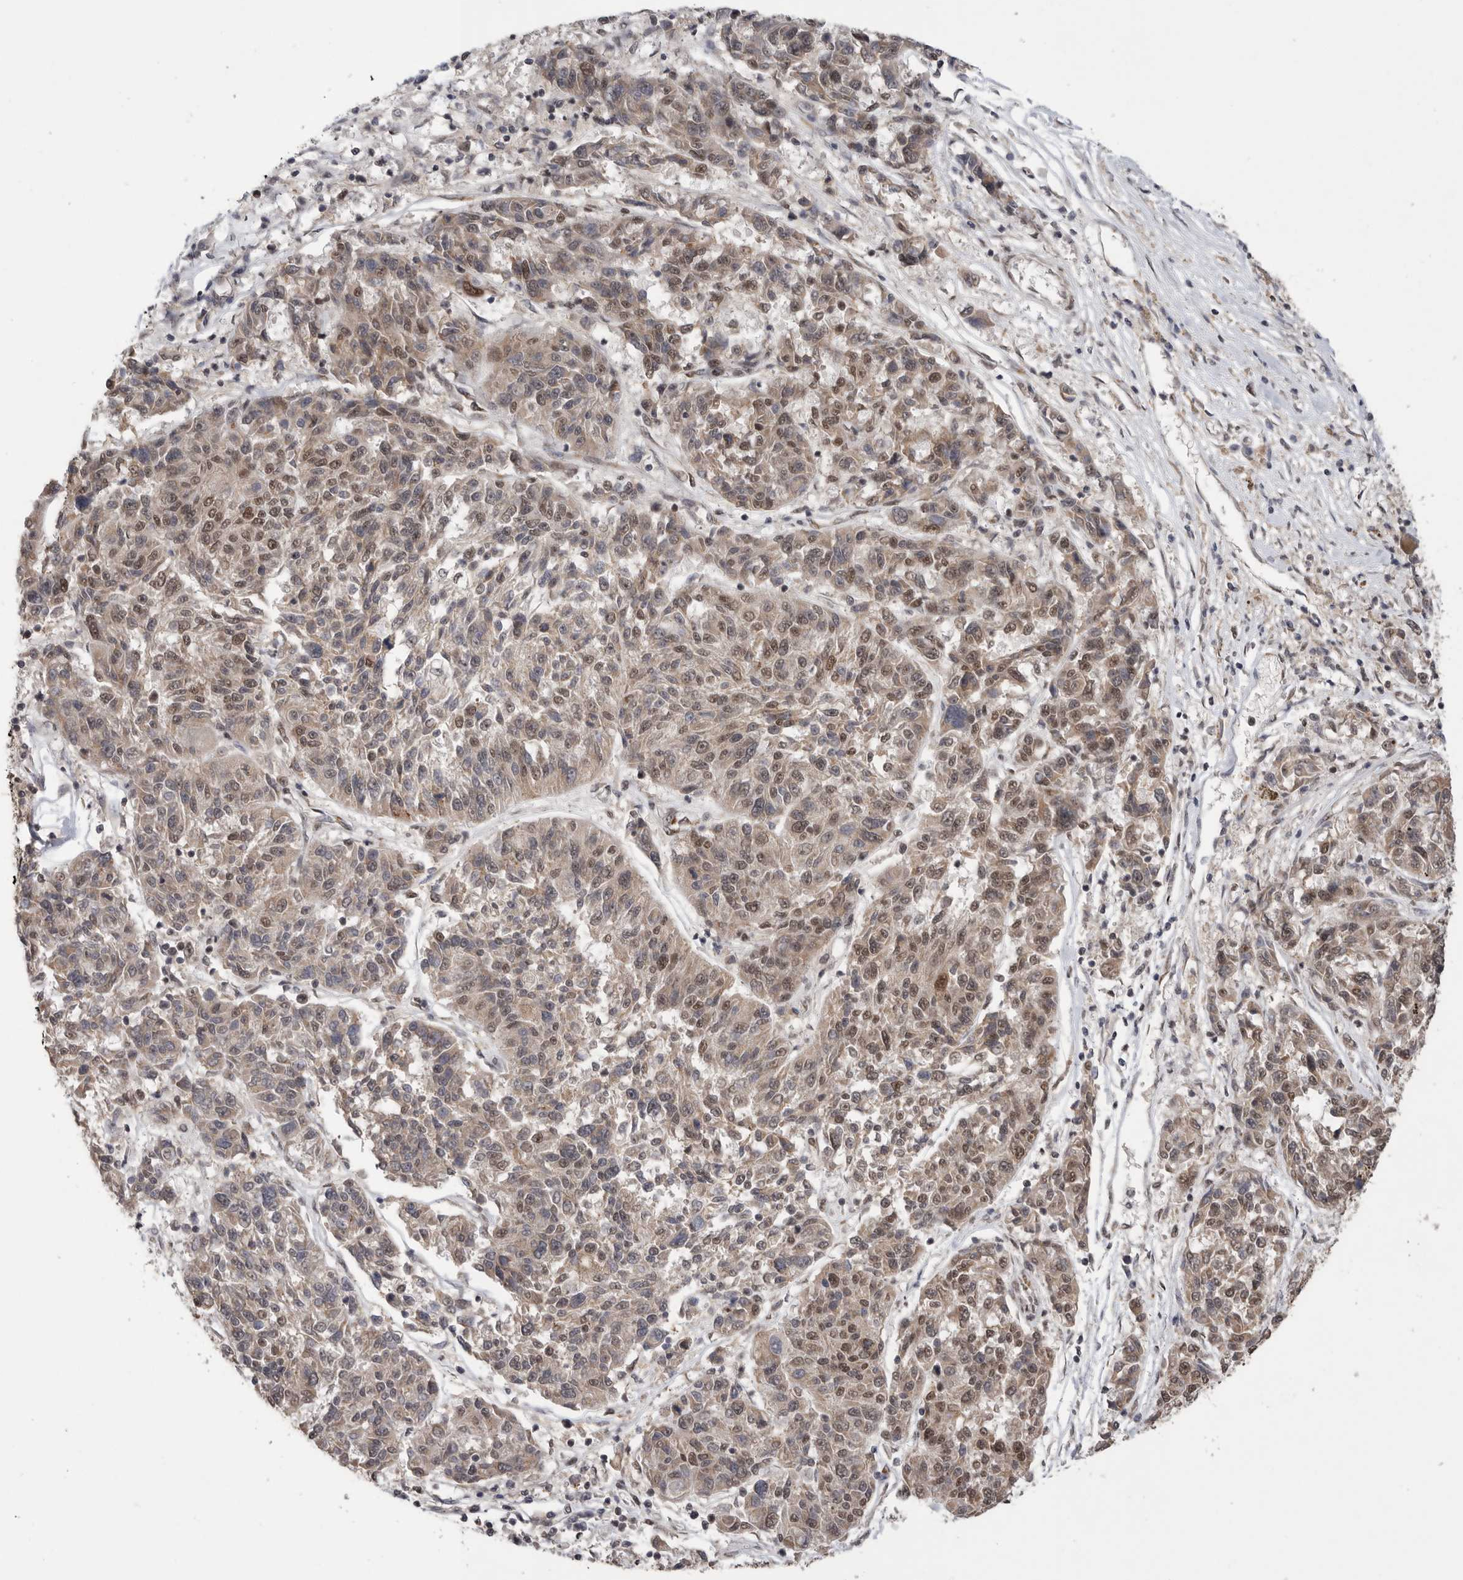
{"staining": {"intensity": "moderate", "quantity": "25%-75%", "location": "nuclear"}, "tissue": "melanoma", "cell_type": "Tumor cells", "image_type": "cancer", "snomed": [{"axis": "morphology", "description": "Malignant melanoma, NOS"}, {"axis": "topography", "description": "Skin"}], "caption": "IHC of human malignant melanoma reveals medium levels of moderate nuclear staining in approximately 25%-75% of tumor cells.", "gene": "PPP1R10", "patient": {"sex": "male", "age": 53}}